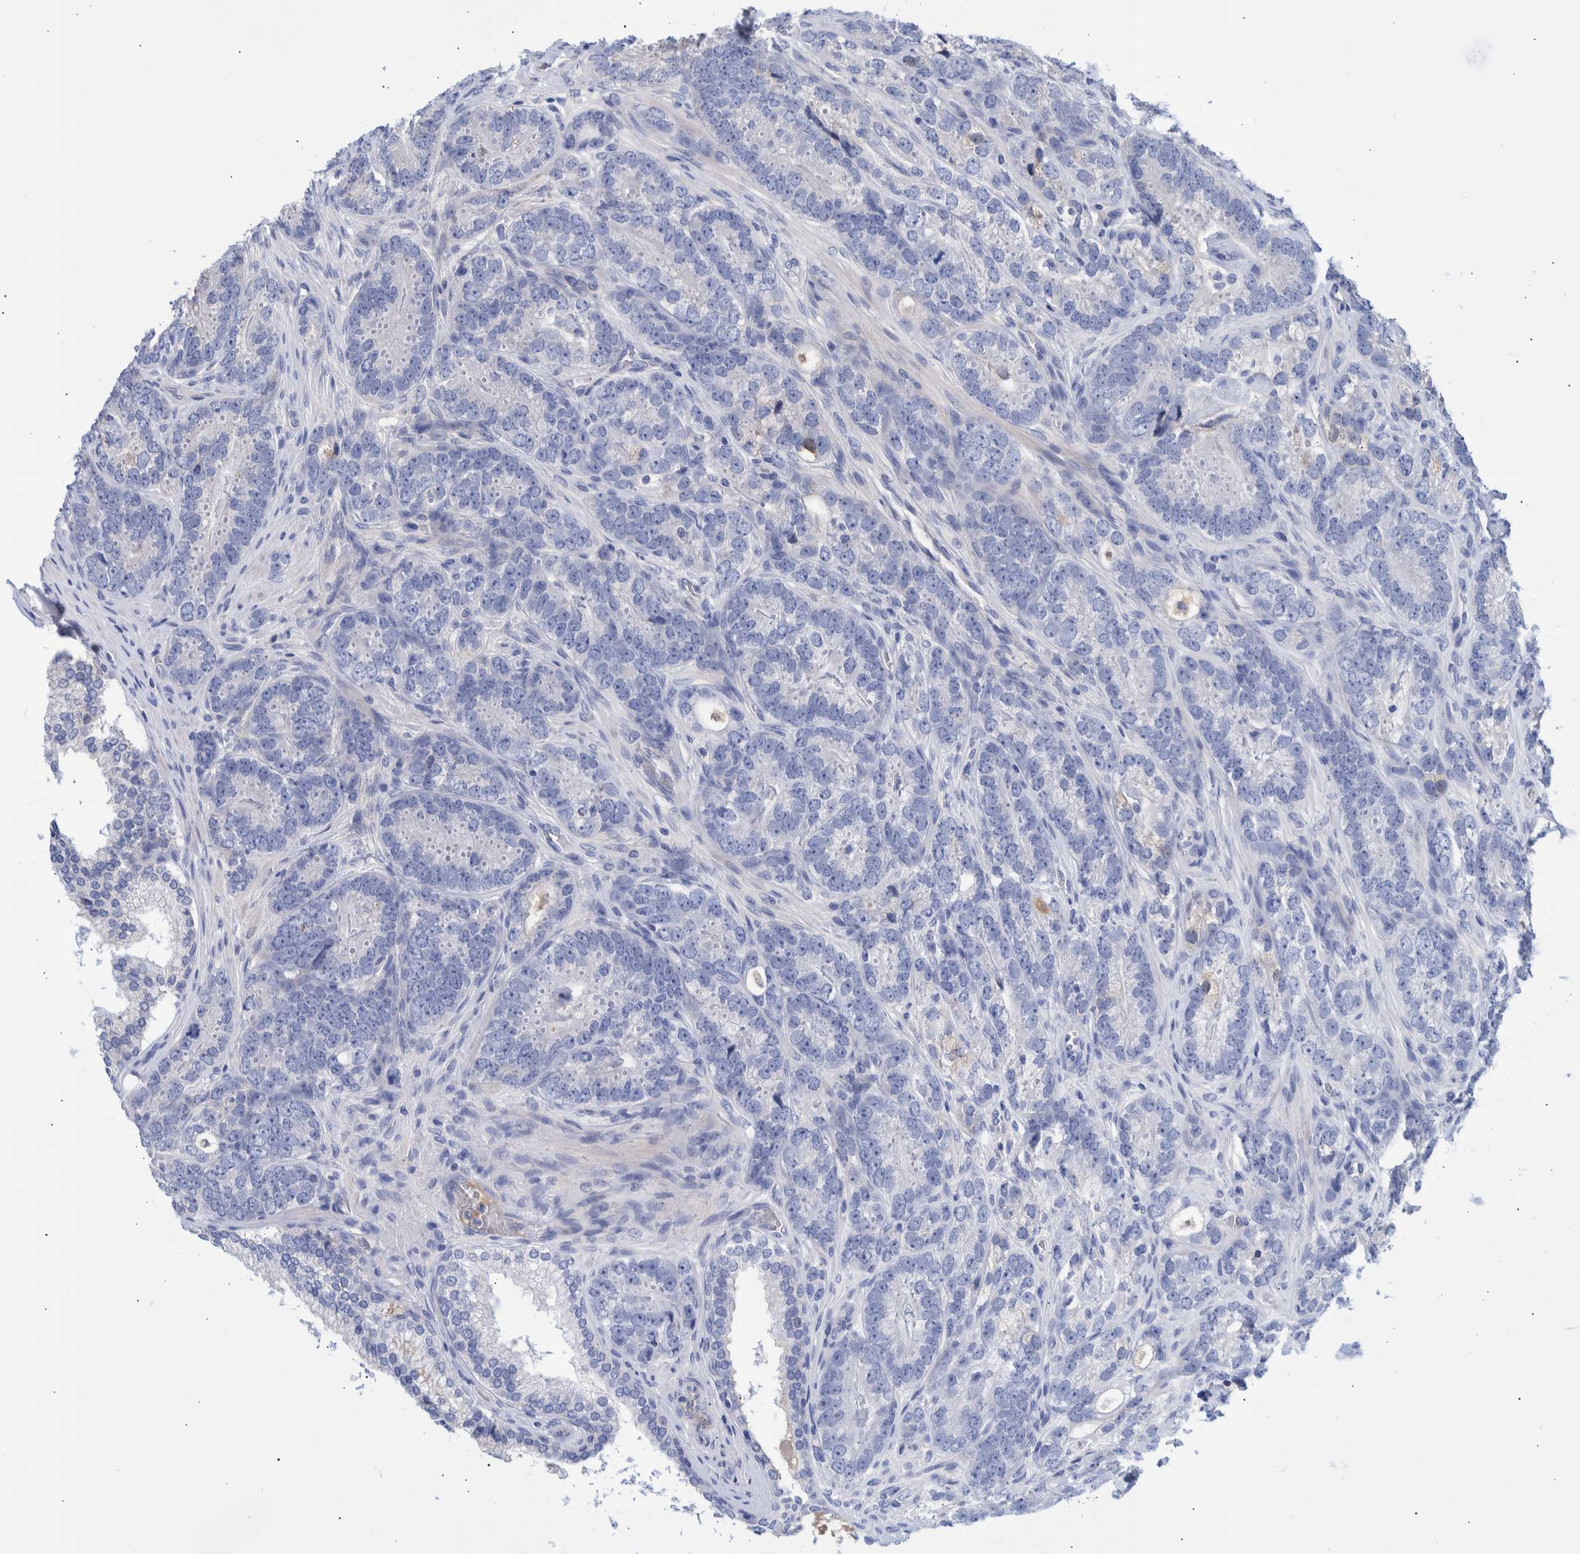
{"staining": {"intensity": "negative", "quantity": "none", "location": "none"}, "tissue": "prostate cancer", "cell_type": "Tumor cells", "image_type": "cancer", "snomed": [{"axis": "morphology", "description": "Adenocarcinoma, High grade"}, {"axis": "topography", "description": "Prostate"}], "caption": "Tumor cells show no significant expression in prostate high-grade adenocarcinoma. Nuclei are stained in blue.", "gene": "DLL4", "patient": {"sex": "male", "age": 56}}